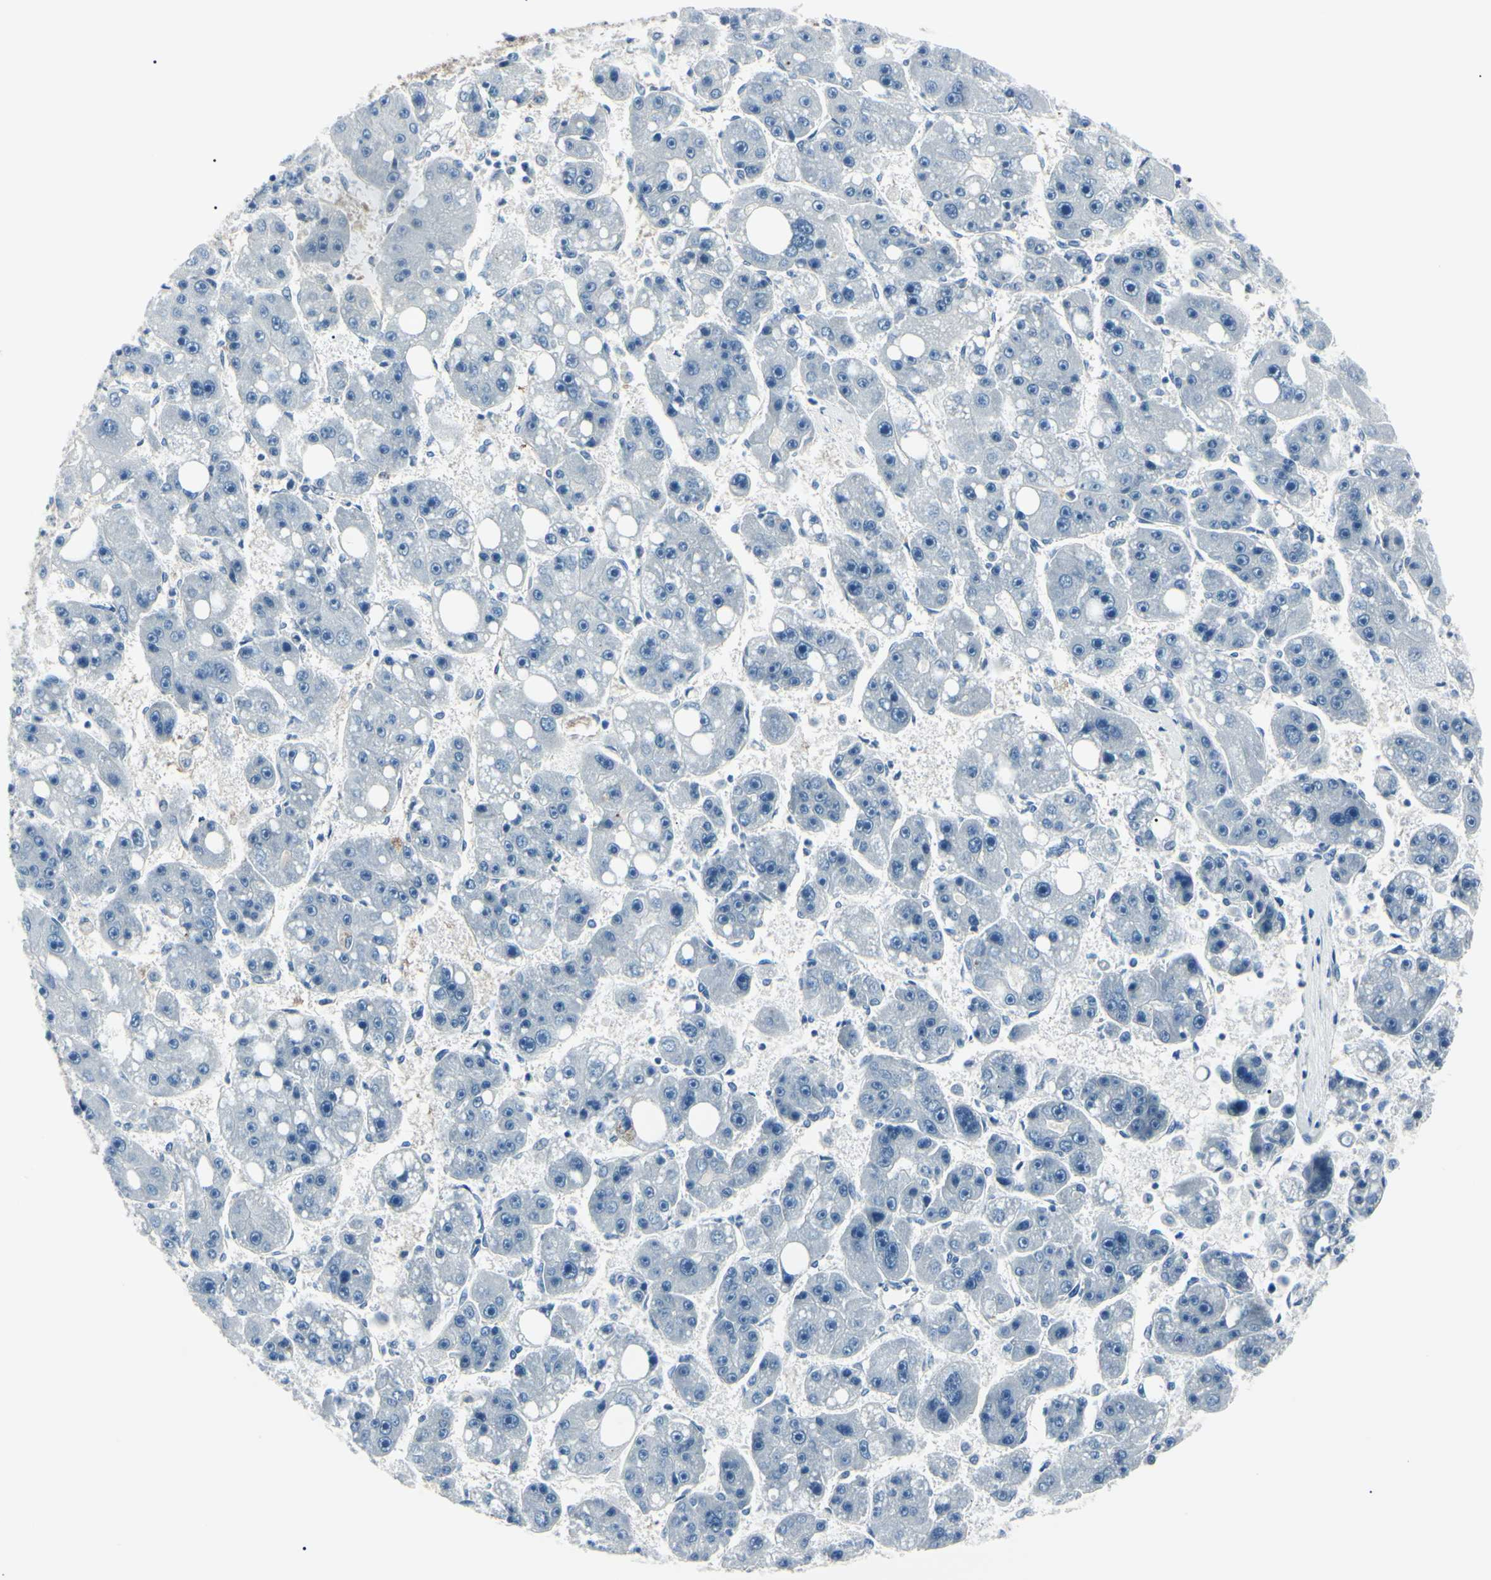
{"staining": {"intensity": "negative", "quantity": "none", "location": "none"}, "tissue": "liver cancer", "cell_type": "Tumor cells", "image_type": "cancer", "snomed": [{"axis": "morphology", "description": "Carcinoma, Hepatocellular, NOS"}, {"axis": "topography", "description": "Liver"}], "caption": "Micrograph shows no significant protein positivity in tumor cells of liver hepatocellular carcinoma.", "gene": "CA2", "patient": {"sex": "female", "age": 61}}